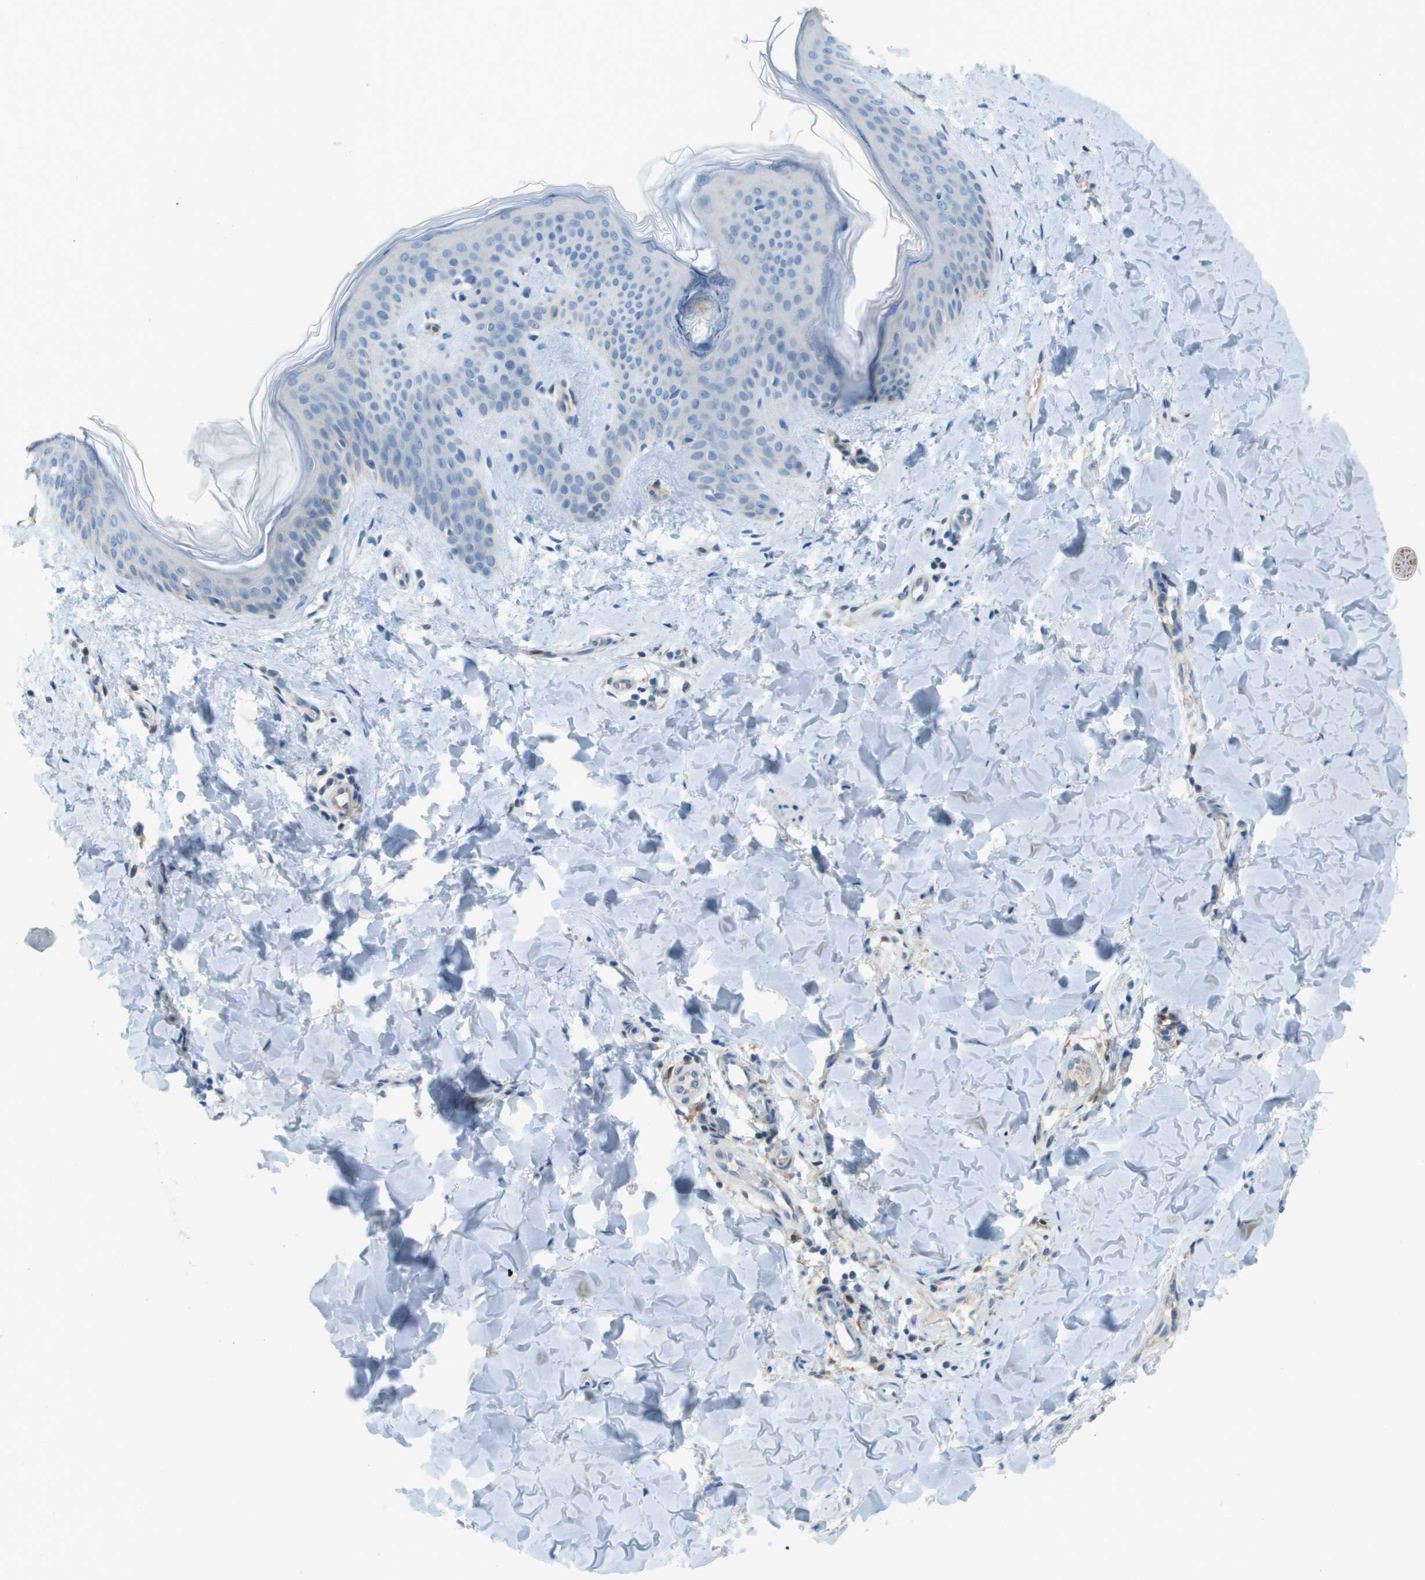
{"staining": {"intensity": "negative", "quantity": "none", "location": "none"}, "tissue": "skin", "cell_type": "Fibroblasts", "image_type": "normal", "snomed": [{"axis": "morphology", "description": "Normal tissue, NOS"}, {"axis": "topography", "description": "Skin"}], "caption": "Immunohistochemistry (IHC) micrograph of benign skin stained for a protein (brown), which exhibits no positivity in fibroblasts. Brightfield microscopy of IHC stained with DAB (3,3'-diaminobenzidine) (brown) and hematoxylin (blue), captured at high magnification.", "gene": "CYGB", "patient": {"sex": "female", "age": 17}}